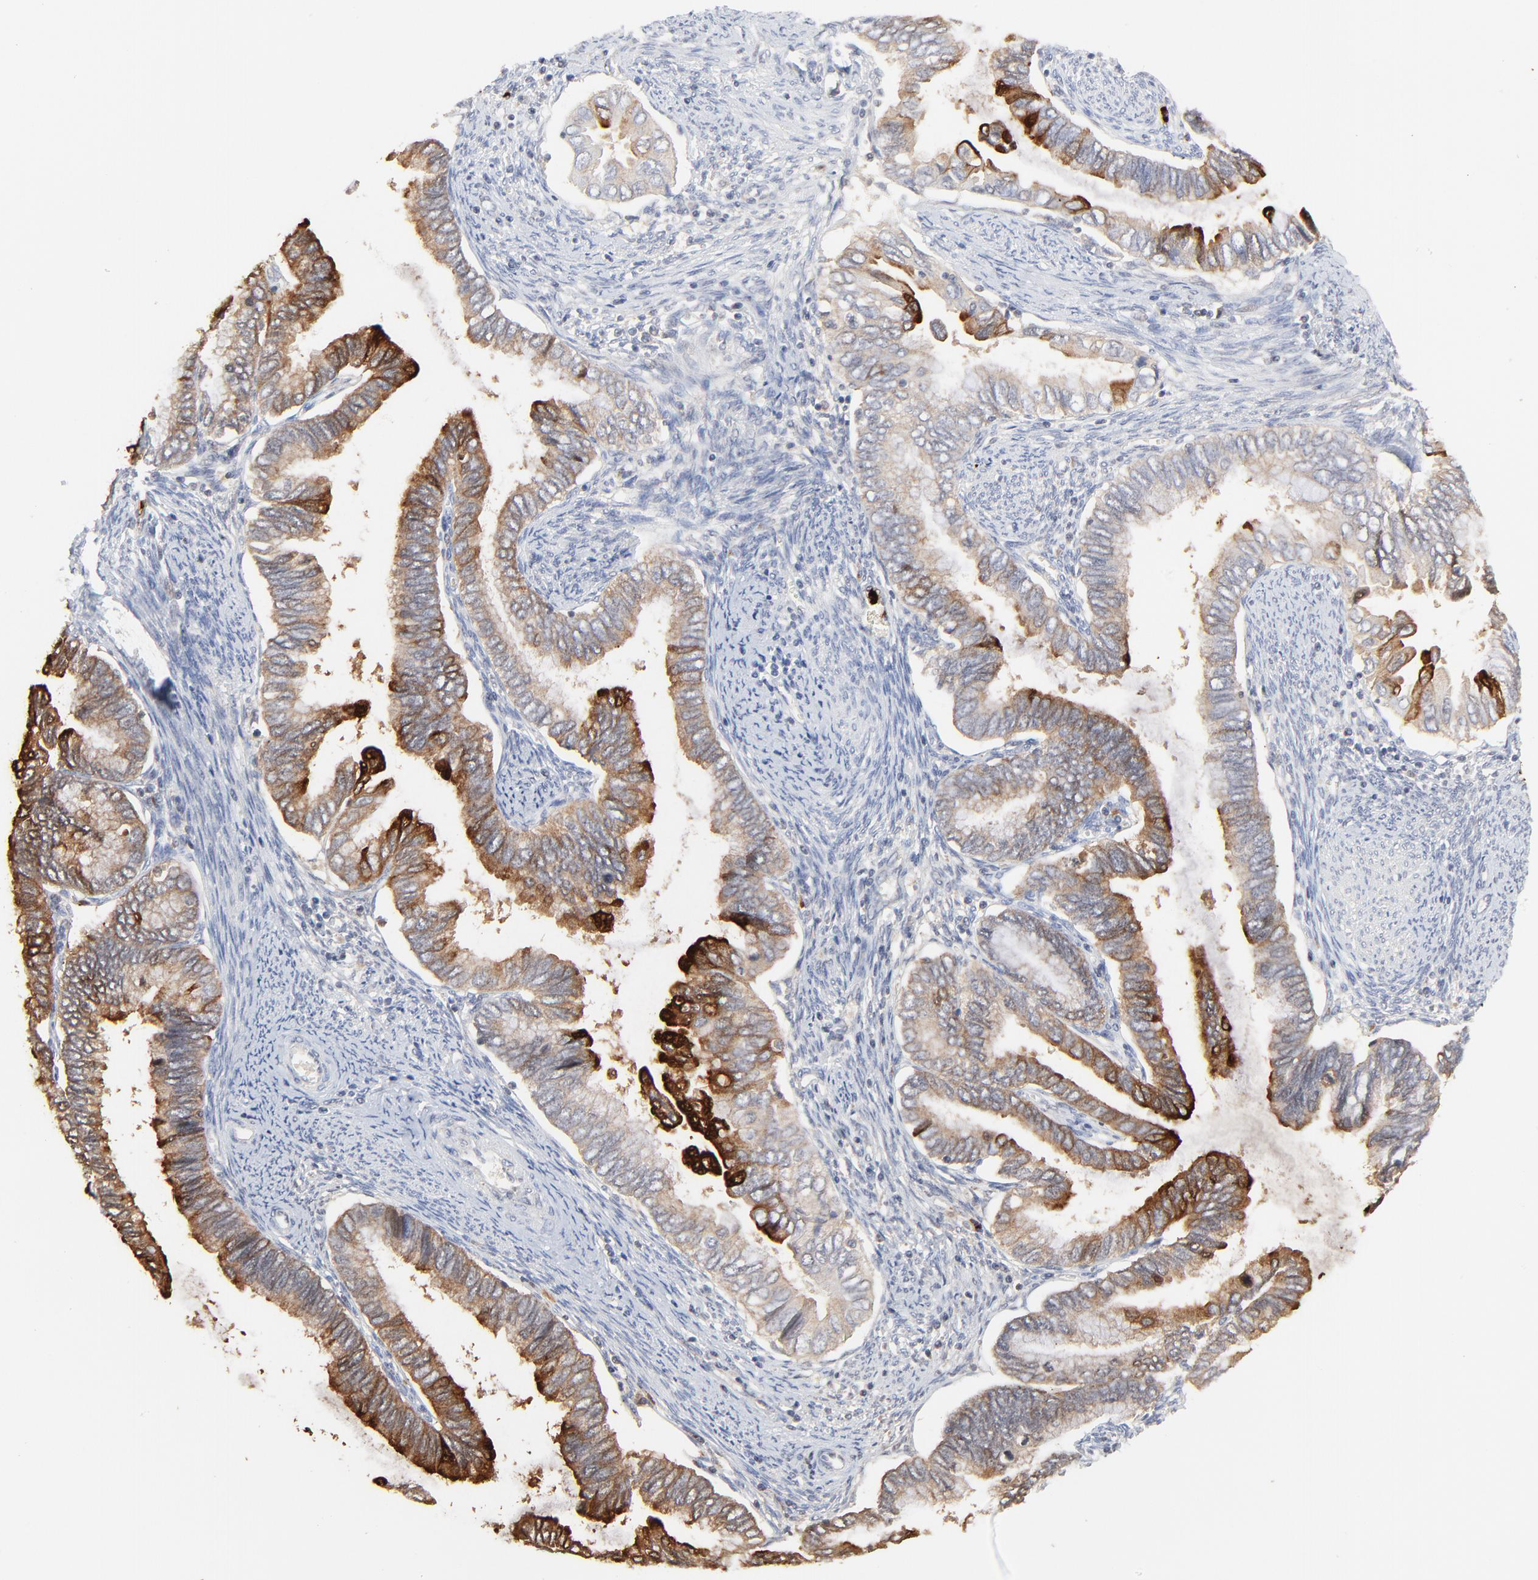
{"staining": {"intensity": "strong", "quantity": ">75%", "location": "cytoplasmic/membranous"}, "tissue": "cervical cancer", "cell_type": "Tumor cells", "image_type": "cancer", "snomed": [{"axis": "morphology", "description": "Adenocarcinoma, NOS"}, {"axis": "topography", "description": "Cervix"}], "caption": "Immunohistochemistry image of human cervical cancer stained for a protein (brown), which reveals high levels of strong cytoplasmic/membranous staining in approximately >75% of tumor cells.", "gene": "LCN2", "patient": {"sex": "female", "age": 49}}